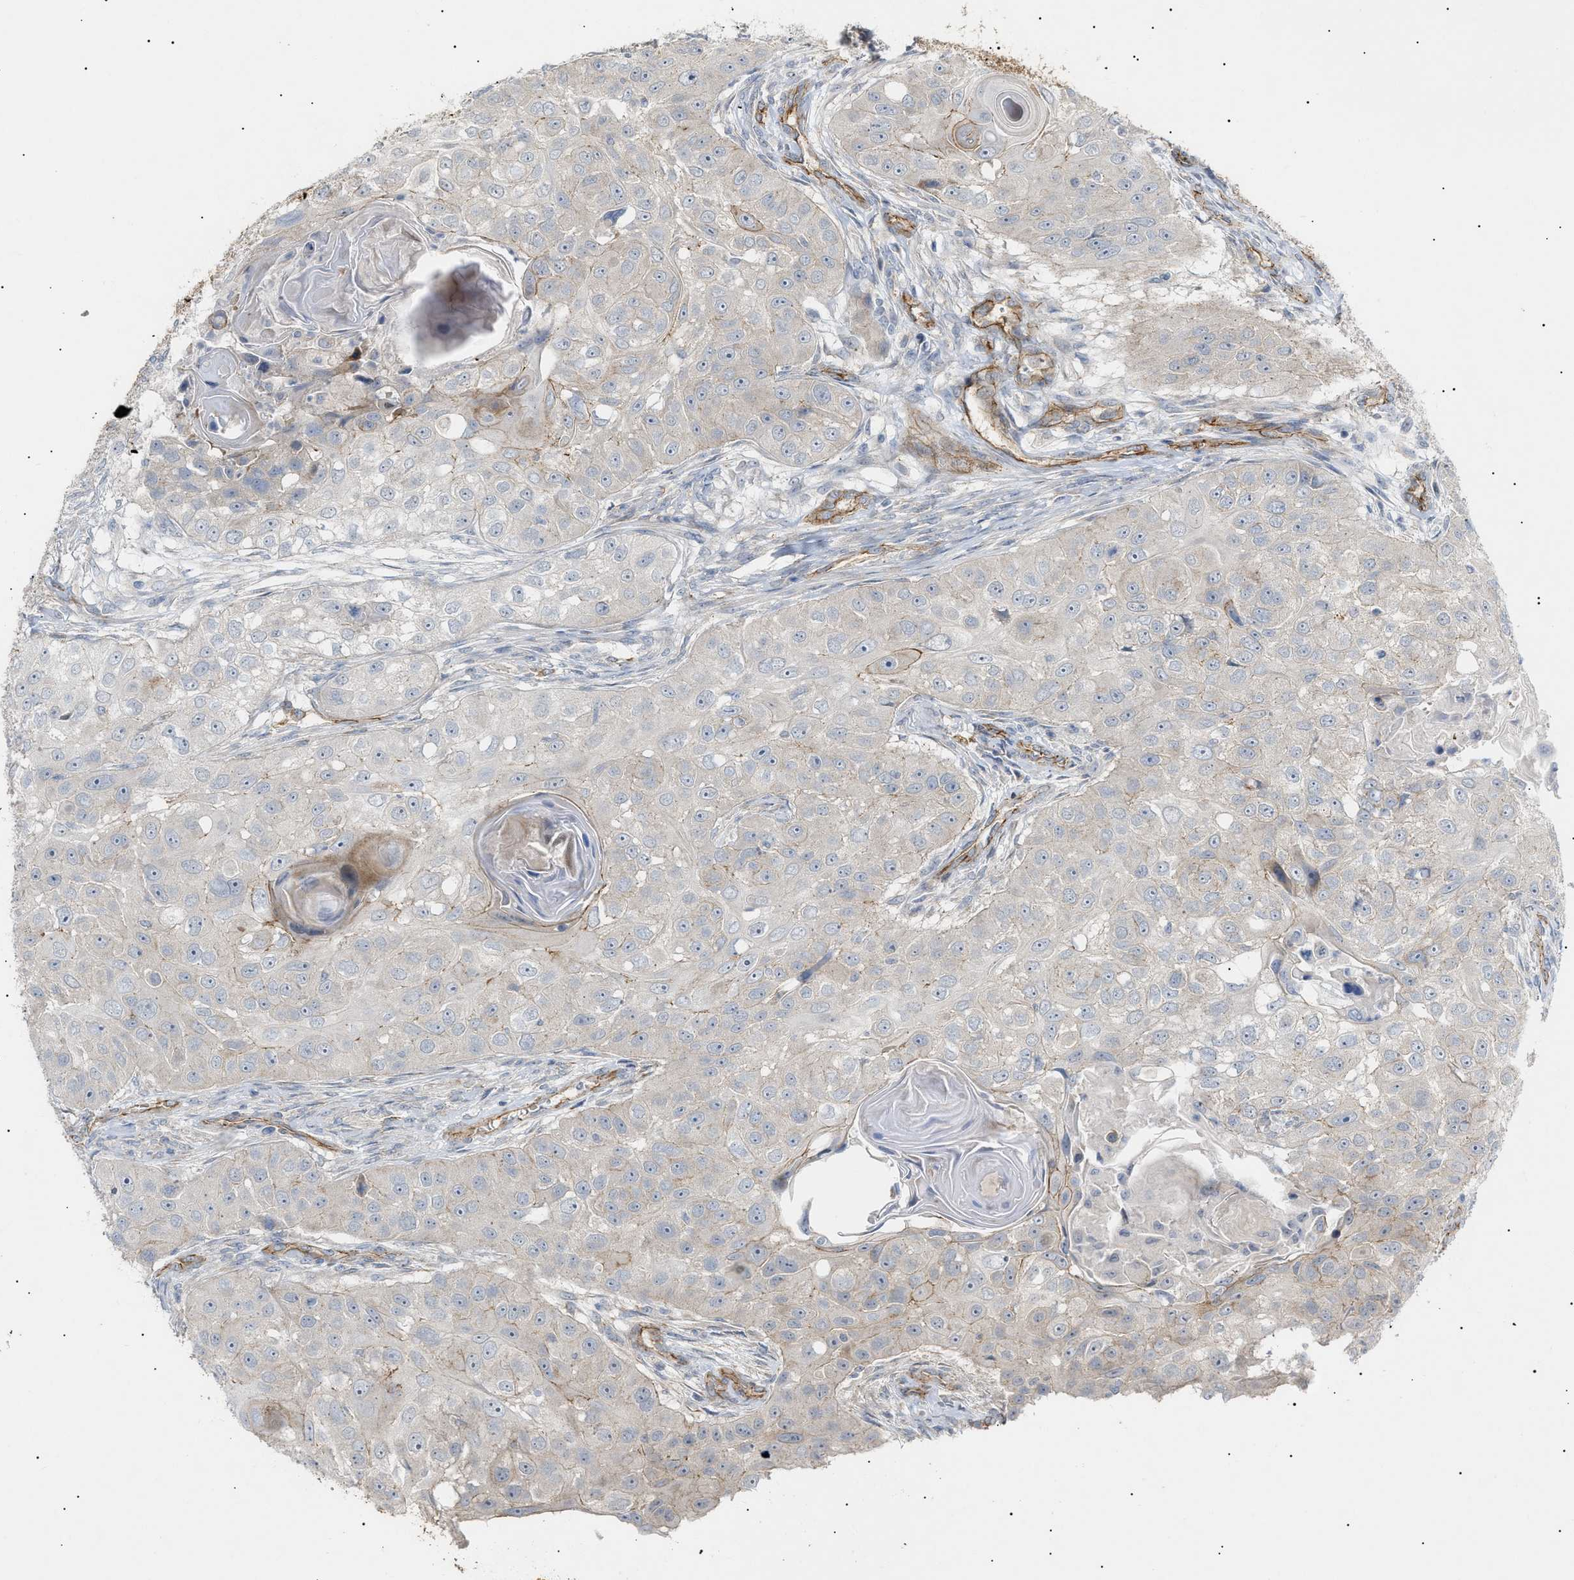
{"staining": {"intensity": "weak", "quantity": "<25%", "location": "cytoplasmic/membranous"}, "tissue": "head and neck cancer", "cell_type": "Tumor cells", "image_type": "cancer", "snomed": [{"axis": "morphology", "description": "Normal tissue, NOS"}, {"axis": "morphology", "description": "Squamous cell carcinoma, NOS"}, {"axis": "topography", "description": "Skeletal muscle"}, {"axis": "topography", "description": "Head-Neck"}], "caption": "Tumor cells show no significant protein expression in head and neck cancer.", "gene": "ZFHX2", "patient": {"sex": "male", "age": 51}}